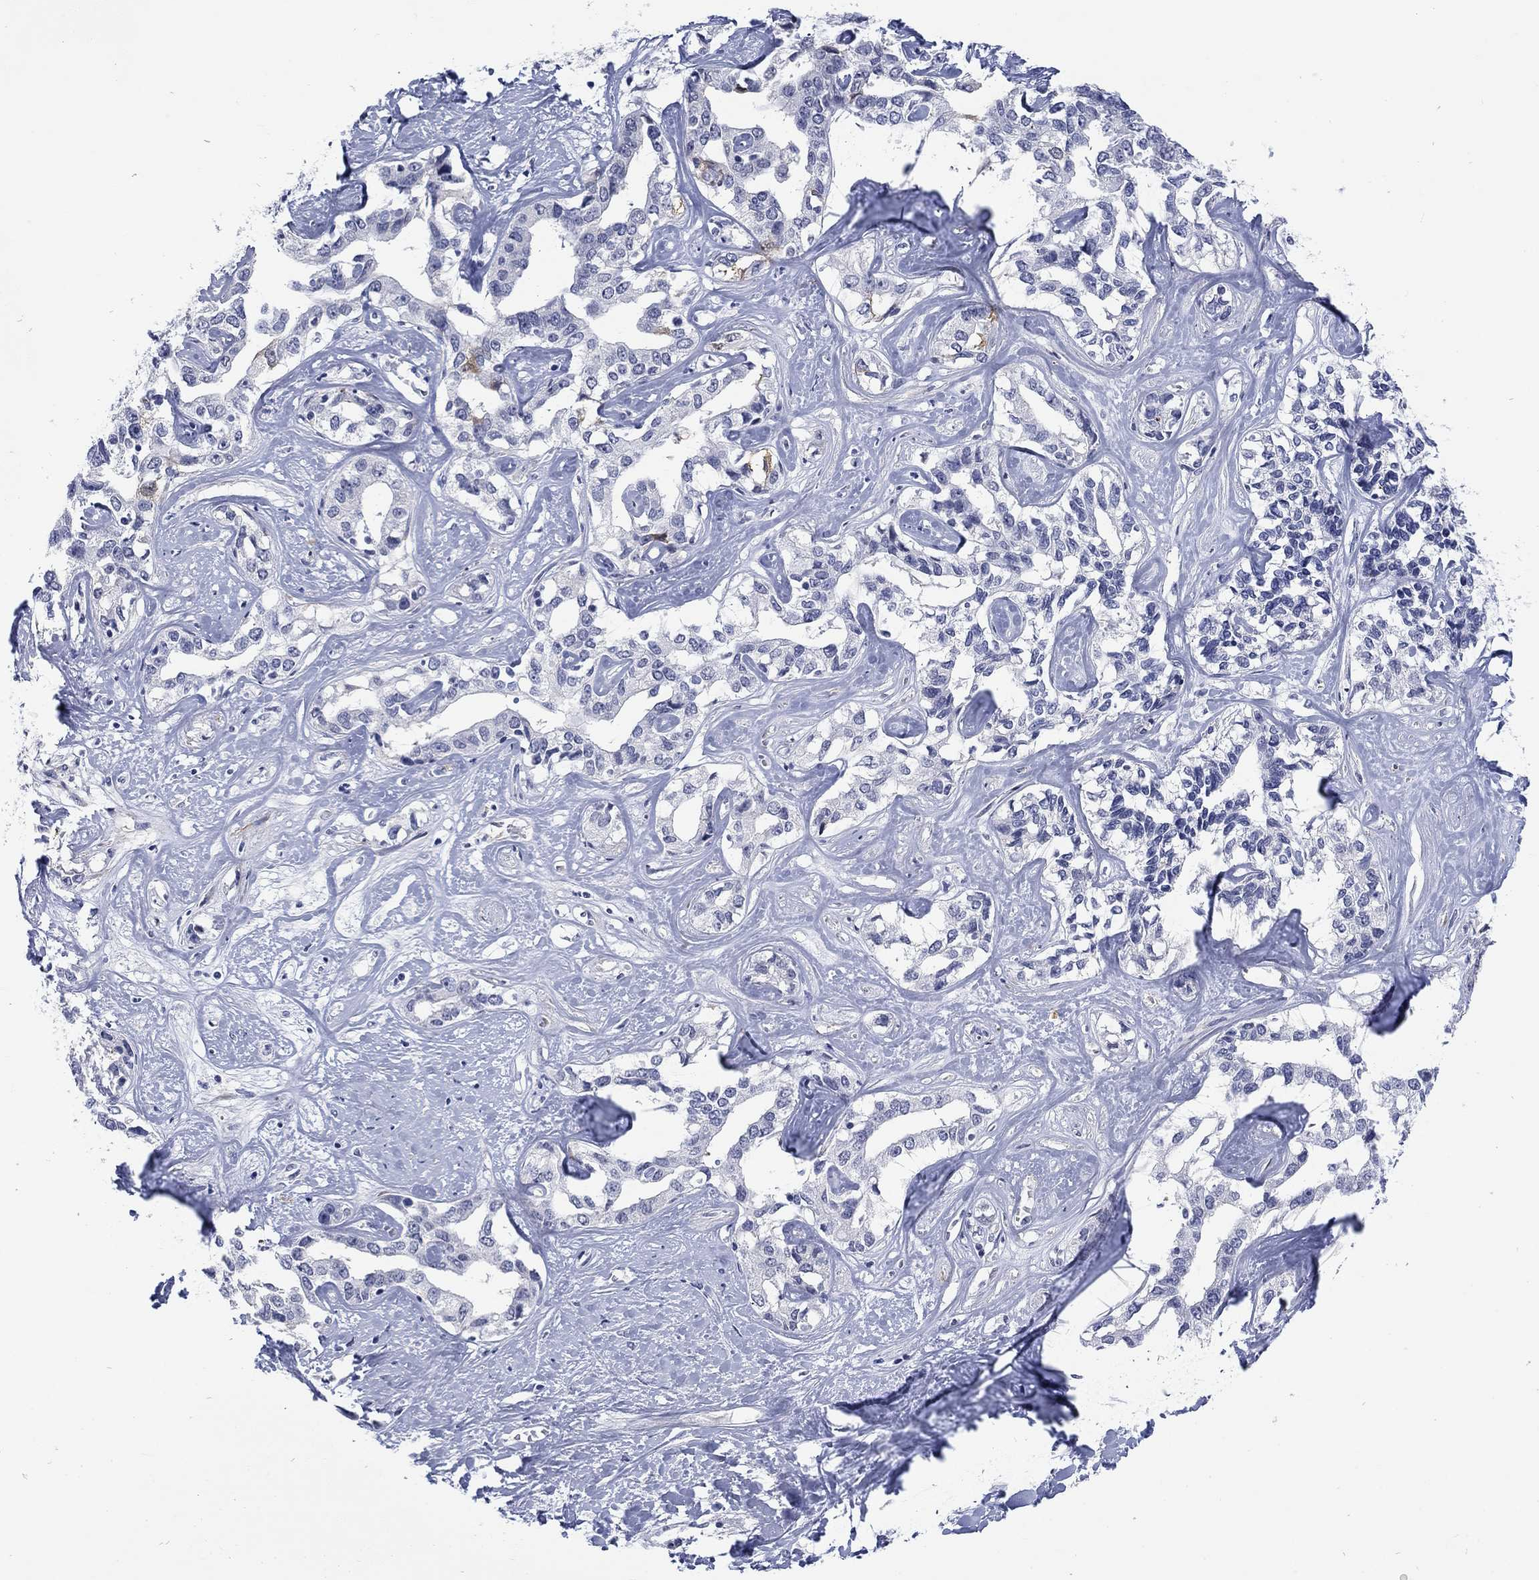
{"staining": {"intensity": "negative", "quantity": "none", "location": "none"}, "tissue": "liver cancer", "cell_type": "Tumor cells", "image_type": "cancer", "snomed": [{"axis": "morphology", "description": "Cholangiocarcinoma"}, {"axis": "topography", "description": "Liver"}], "caption": "High power microscopy image of an immunohistochemistry (IHC) histopathology image of cholangiocarcinoma (liver), revealing no significant staining in tumor cells. (DAB (3,3'-diaminobenzidine) IHC, high magnification).", "gene": "ECEL1", "patient": {"sex": "male", "age": 59}}